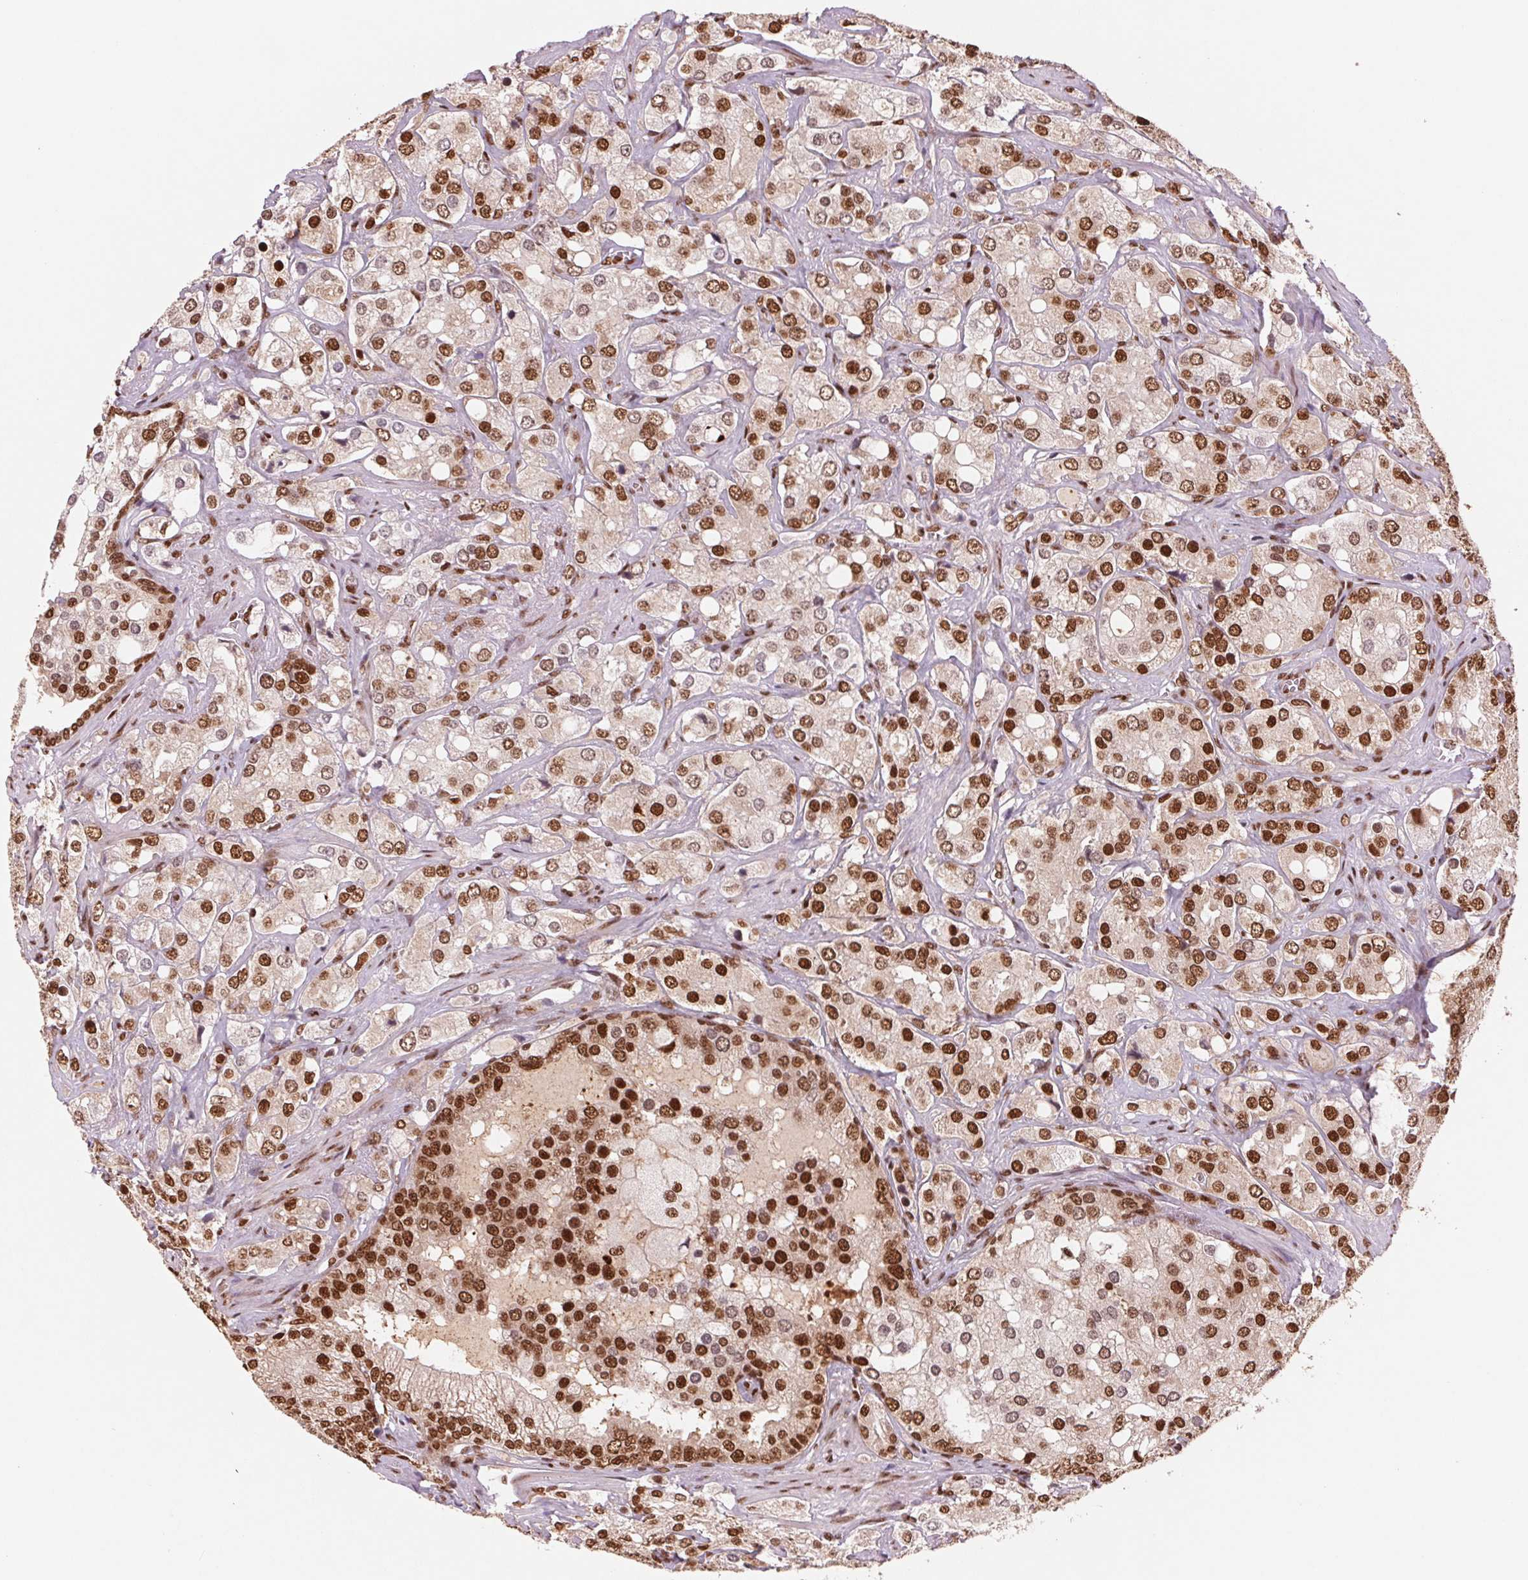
{"staining": {"intensity": "strong", "quantity": ">75%", "location": "nuclear"}, "tissue": "prostate cancer", "cell_type": "Tumor cells", "image_type": "cancer", "snomed": [{"axis": "morphology", "description": "Adenocarcinoma, High grade"}, {"axis": "topography", "description": "Prostate"}], "caption": "Immunohistochemistry micrograph of prostate cancer stained for a protein (brown), which exhibits high levels of strong nuclear staining in approximately >75% of tumor cells.", "gene": "TTLL9", "patient": {"sex": "male", "age": 67}}